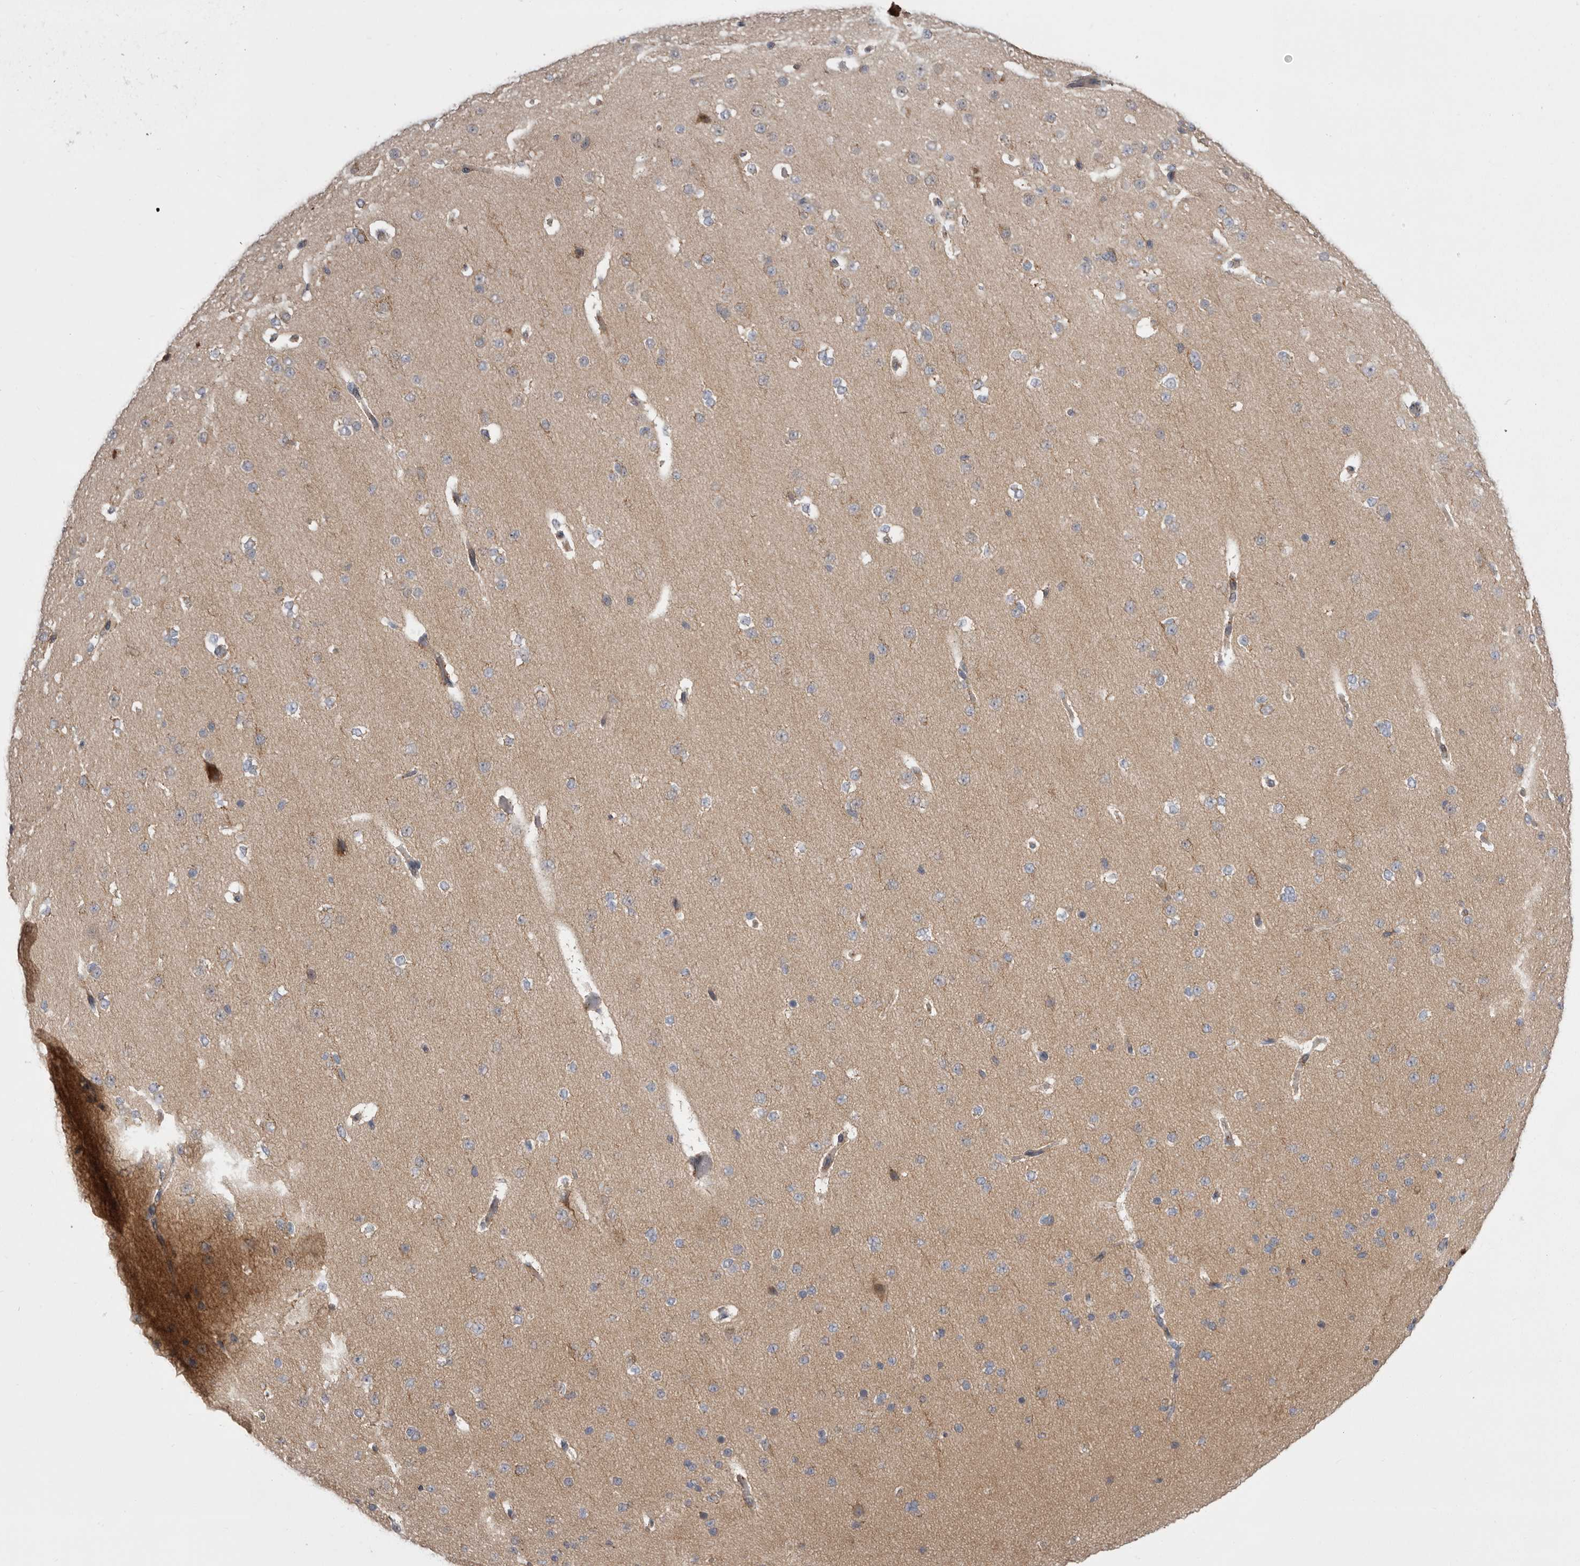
{"staining": {"intensity": "negative", "quantity": "none", "location": "none"}, "tissue": "cerebral cortex", "cell_type": "Endothelial cells", "image_type": "normal", "snomed": [{"axis": "morphology", "description": "Normal tissue, NOS"}, {"axis": "morphology", "description": "Developmental malformation"}, {"axis": "topography", "description": "Cerebral cortex"}], "caption": "Endothelial cells are negative for protein expression in benign human cerebral cortex. The staining is performed using DAB brown chromogen with nuclei counter-stained in using hematoxylin.", "gene": "WDR47", "patient": {"sex": "female", "age": 30}}